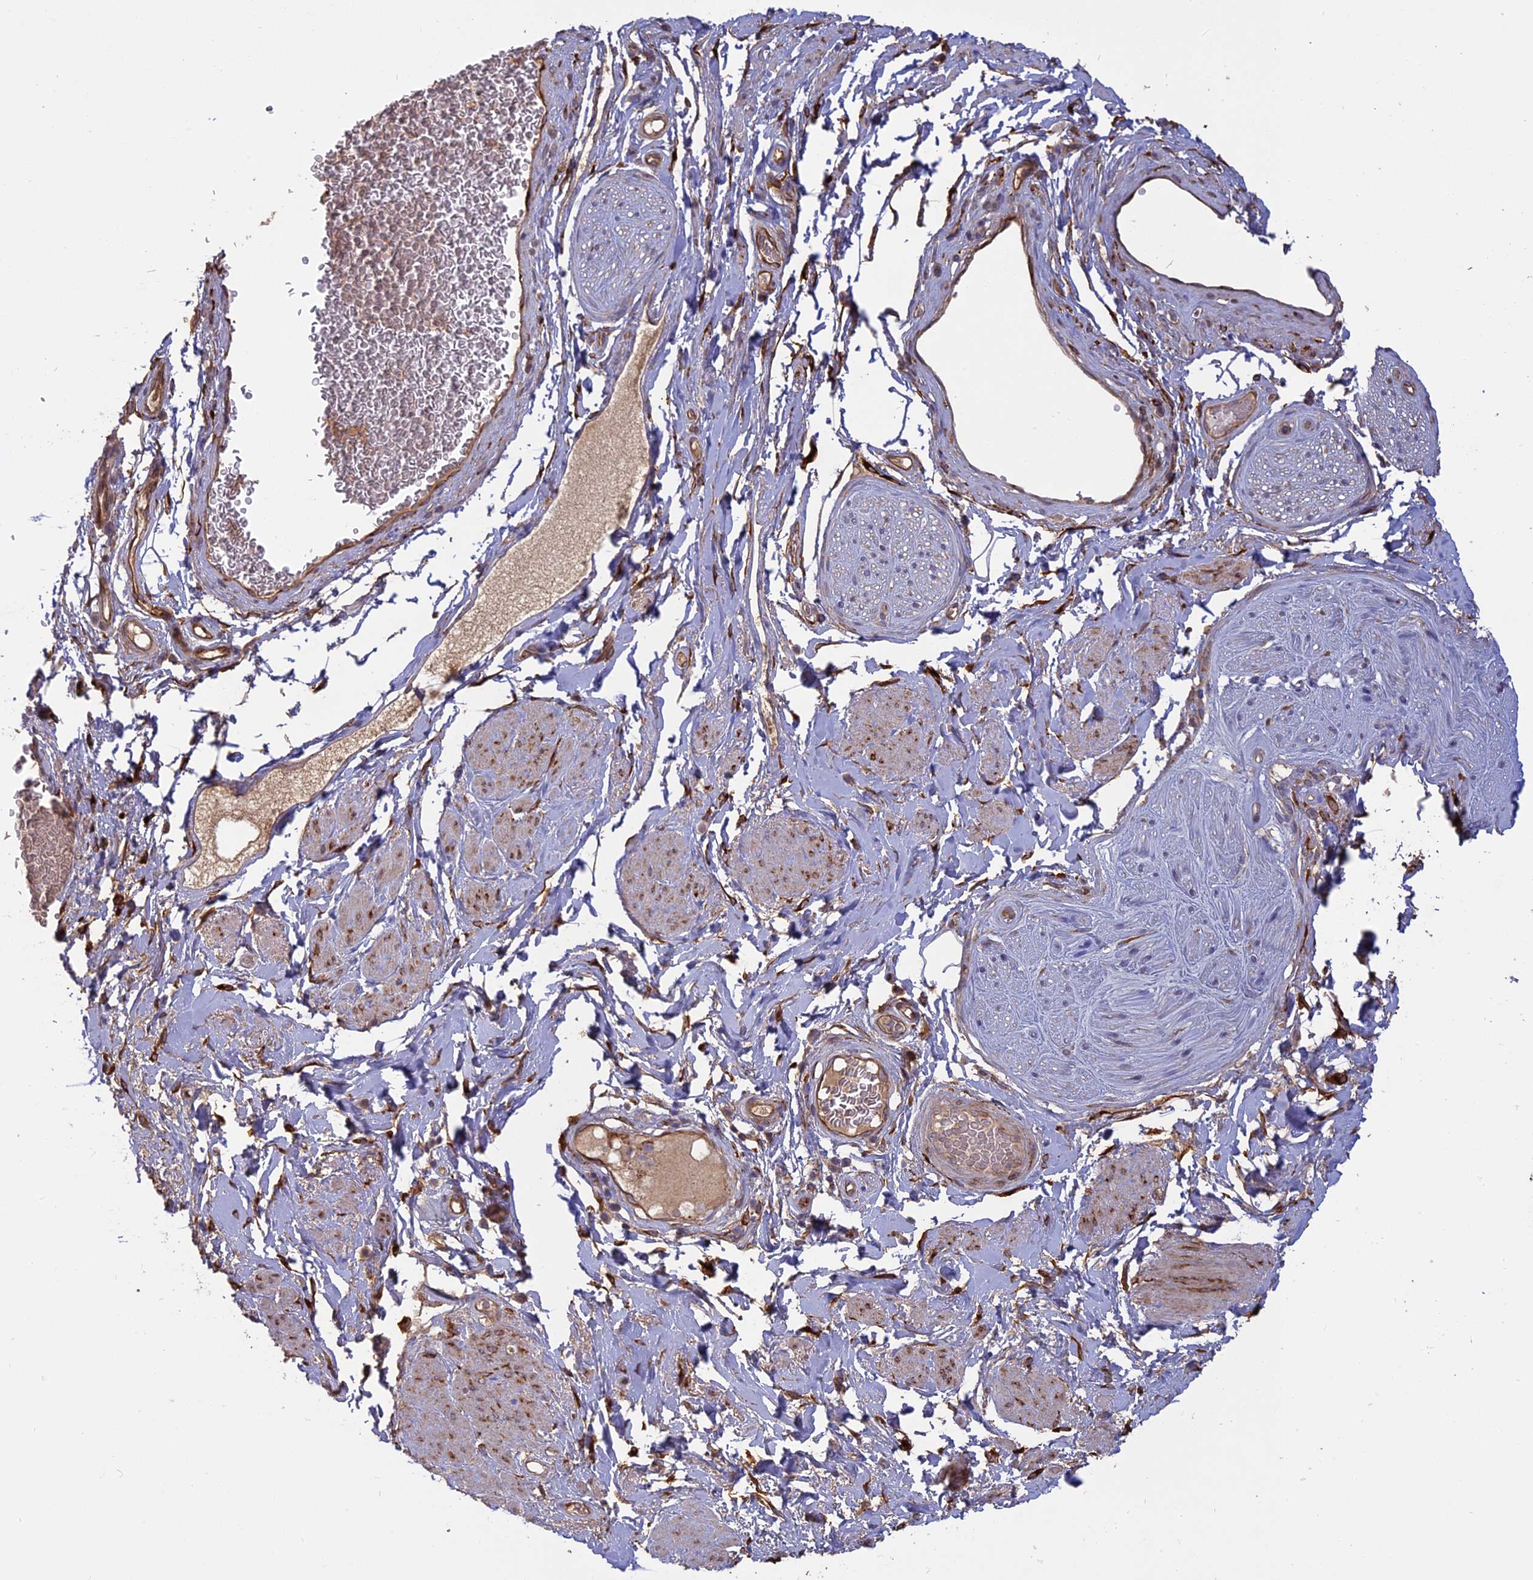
{"staining": {"intensity": "moderate", "quantity": ">75%", "location": "cytoplasmic/membranous"}, "tissue": "soft tissue", "cell_type": "Fibroblasts", "image_type": "normal", "snomed": [{"axis": "morphology", "description": "Normal tissue, NOS"}, {"axis": "morphology", "description": "Adenocarcinoma, NOS"}, {"axis": "topography", "description": "Rectum"}, {"axis": "topography", "description": "Vagina"}, {"axis": "topography", "description": "Peripheral nerve tissue"}], "caption": "This image shows immunohistochemistry (IHC) staining of benign human soft tissue, with medium moderate cytoplasmic/membranous positivity in approximately >75% of fibroblasts.", "gene": "PPIC", "patient": {"sex": "female", "age": 71}}